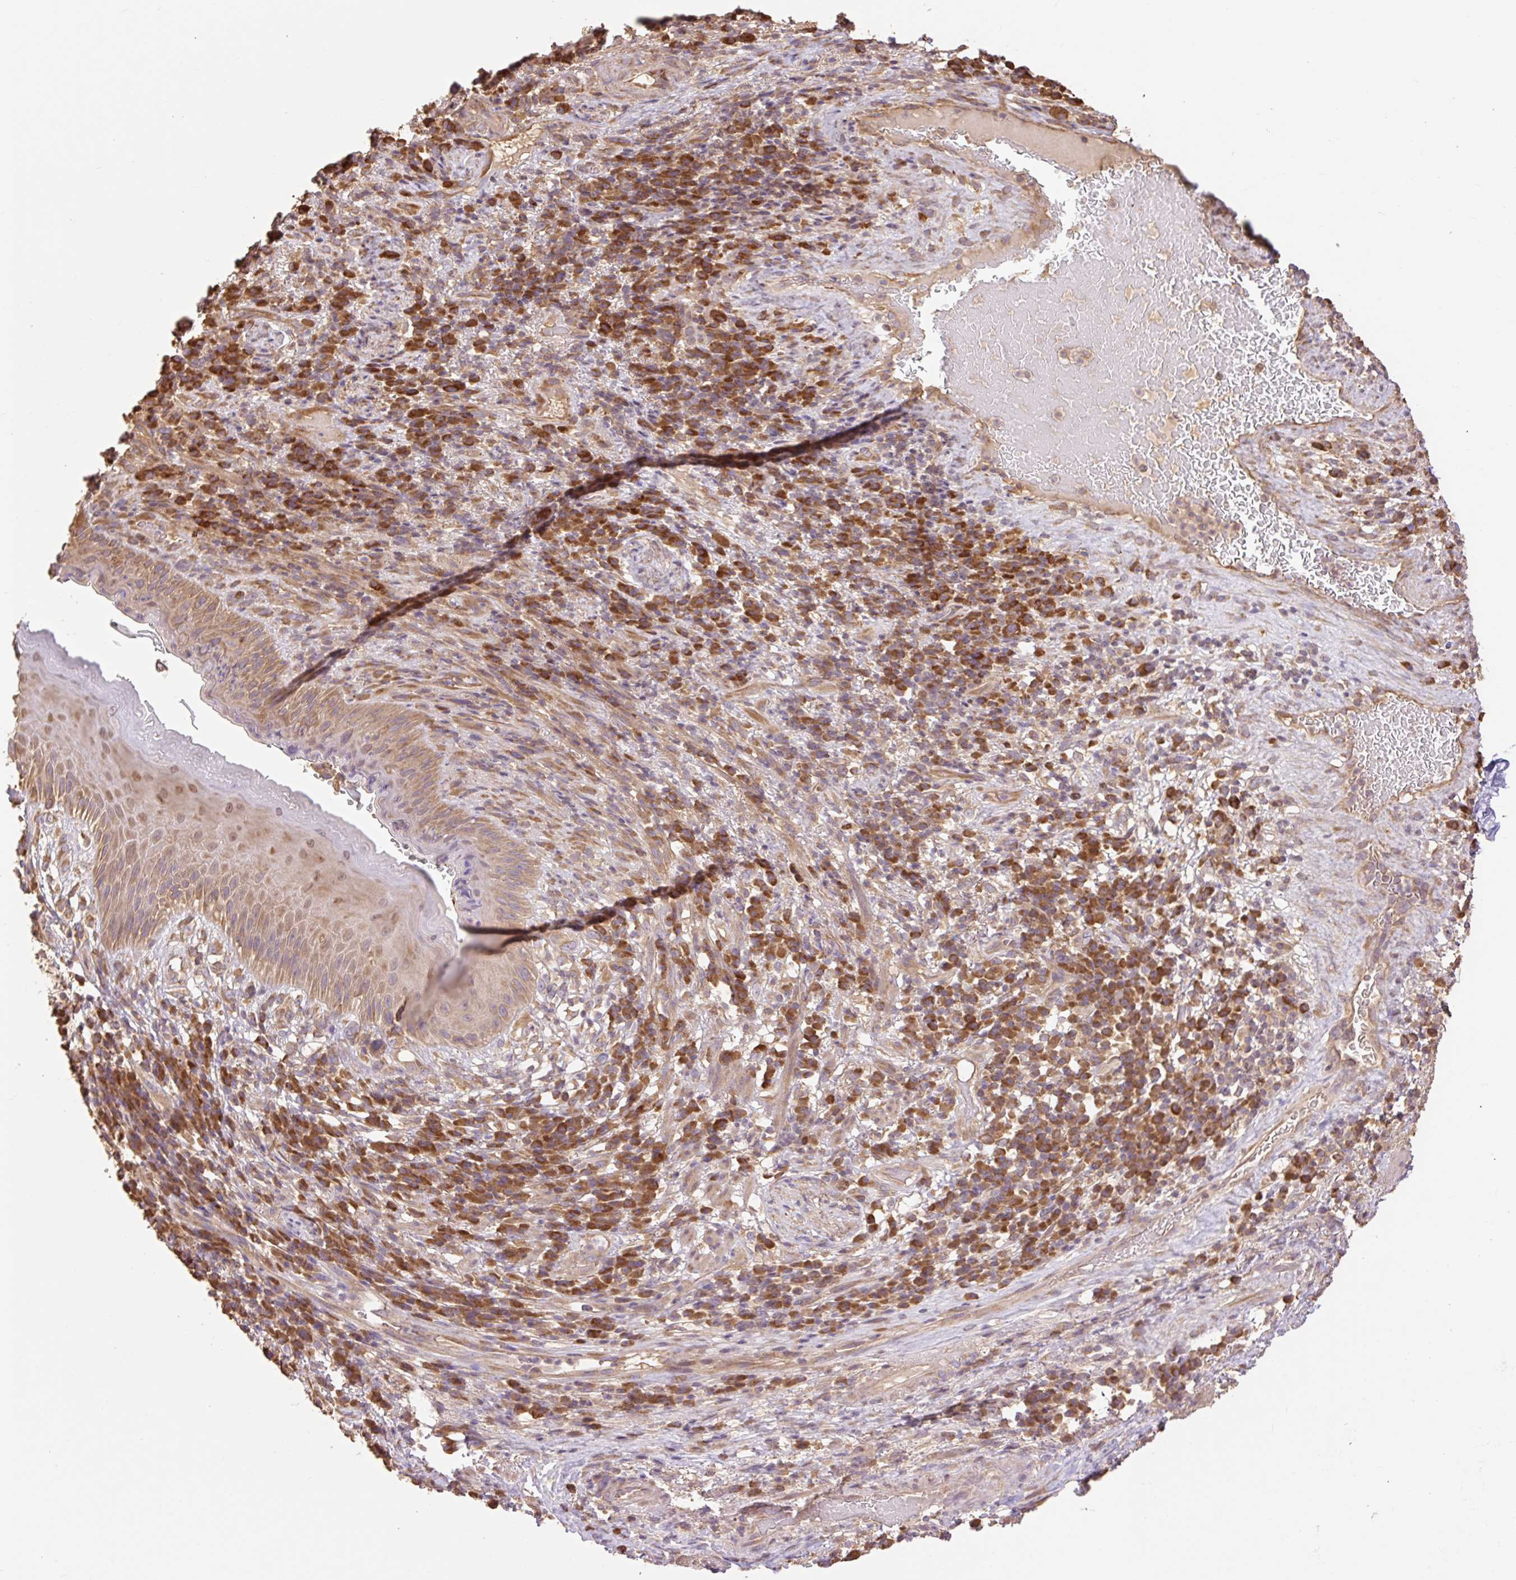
{"staining": {"intensity": "moderate", "quantity": "25%-75%", "location": "cytoplasmic/membranous"}, "tissue": "skin", "cell_type": "Epidermal cells", "image_type": "normal", "snomed": [{"axis": "morphology", "description": "Normal tissue, NOS"}, {"axis": "topography", "description": "Anal"}], "caption": "Protein staining of unremarkable skin reveals moderate cytoplasmic/membranous staining in about 25%-75% of epidermal cells.", "gene": "DESI1", "patient": {"sex": "male", "age": 78}}